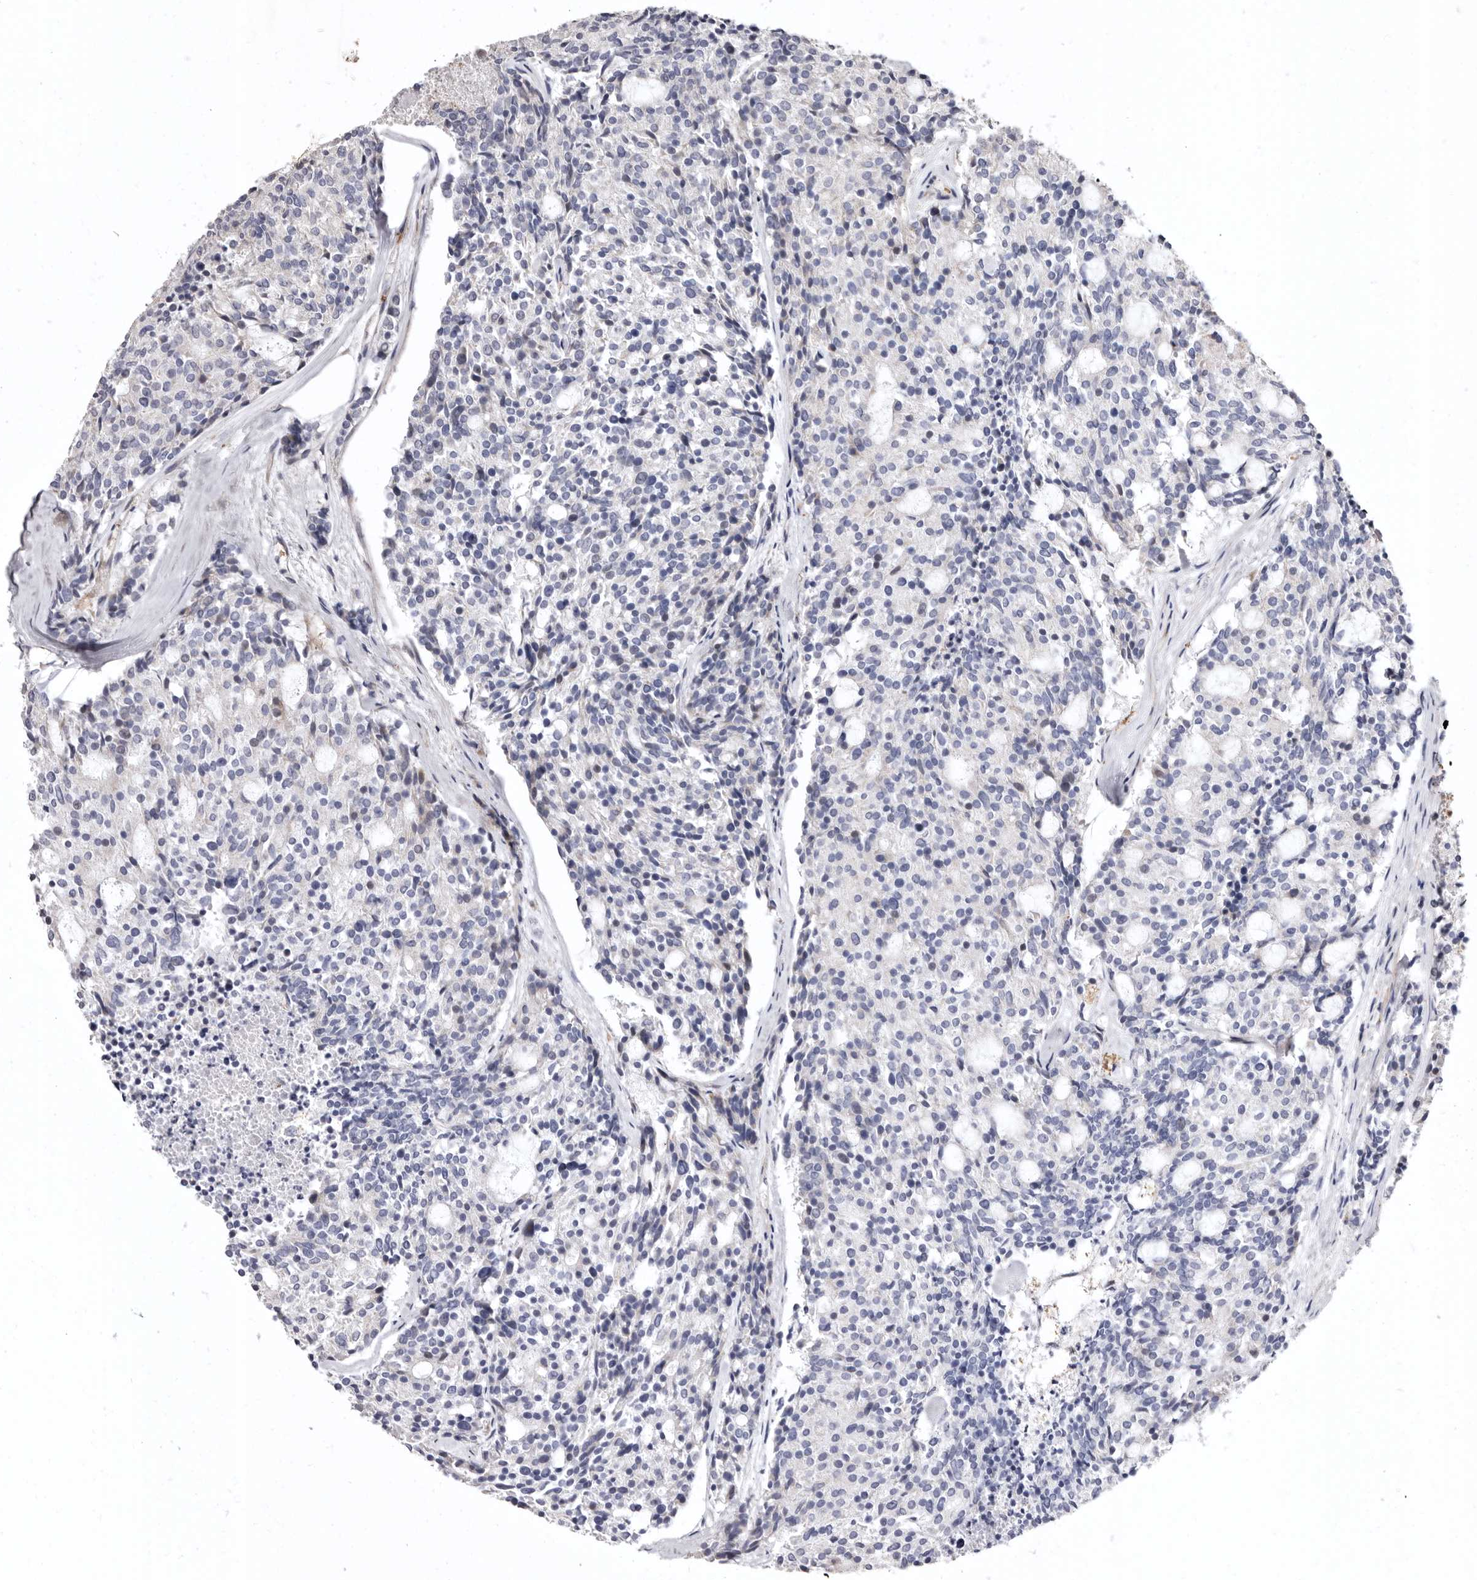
{"staining": {"intensity": "negative", "quantity": "none", "location": "none"}, "tissue": "carcinoid", "cell_type": "Tumor cells", "image_type": "cancer", "snomed": [{"axis": "morphology", "description": "Carcinoid, malignant, NOS"}, {"axis": "topography", "description": "Pancreas"}], "caption": "Tumor cells show no significant staining in carcinoid.", "gene": "AIDA", "patient": {"sex": "female", "age": 54}}